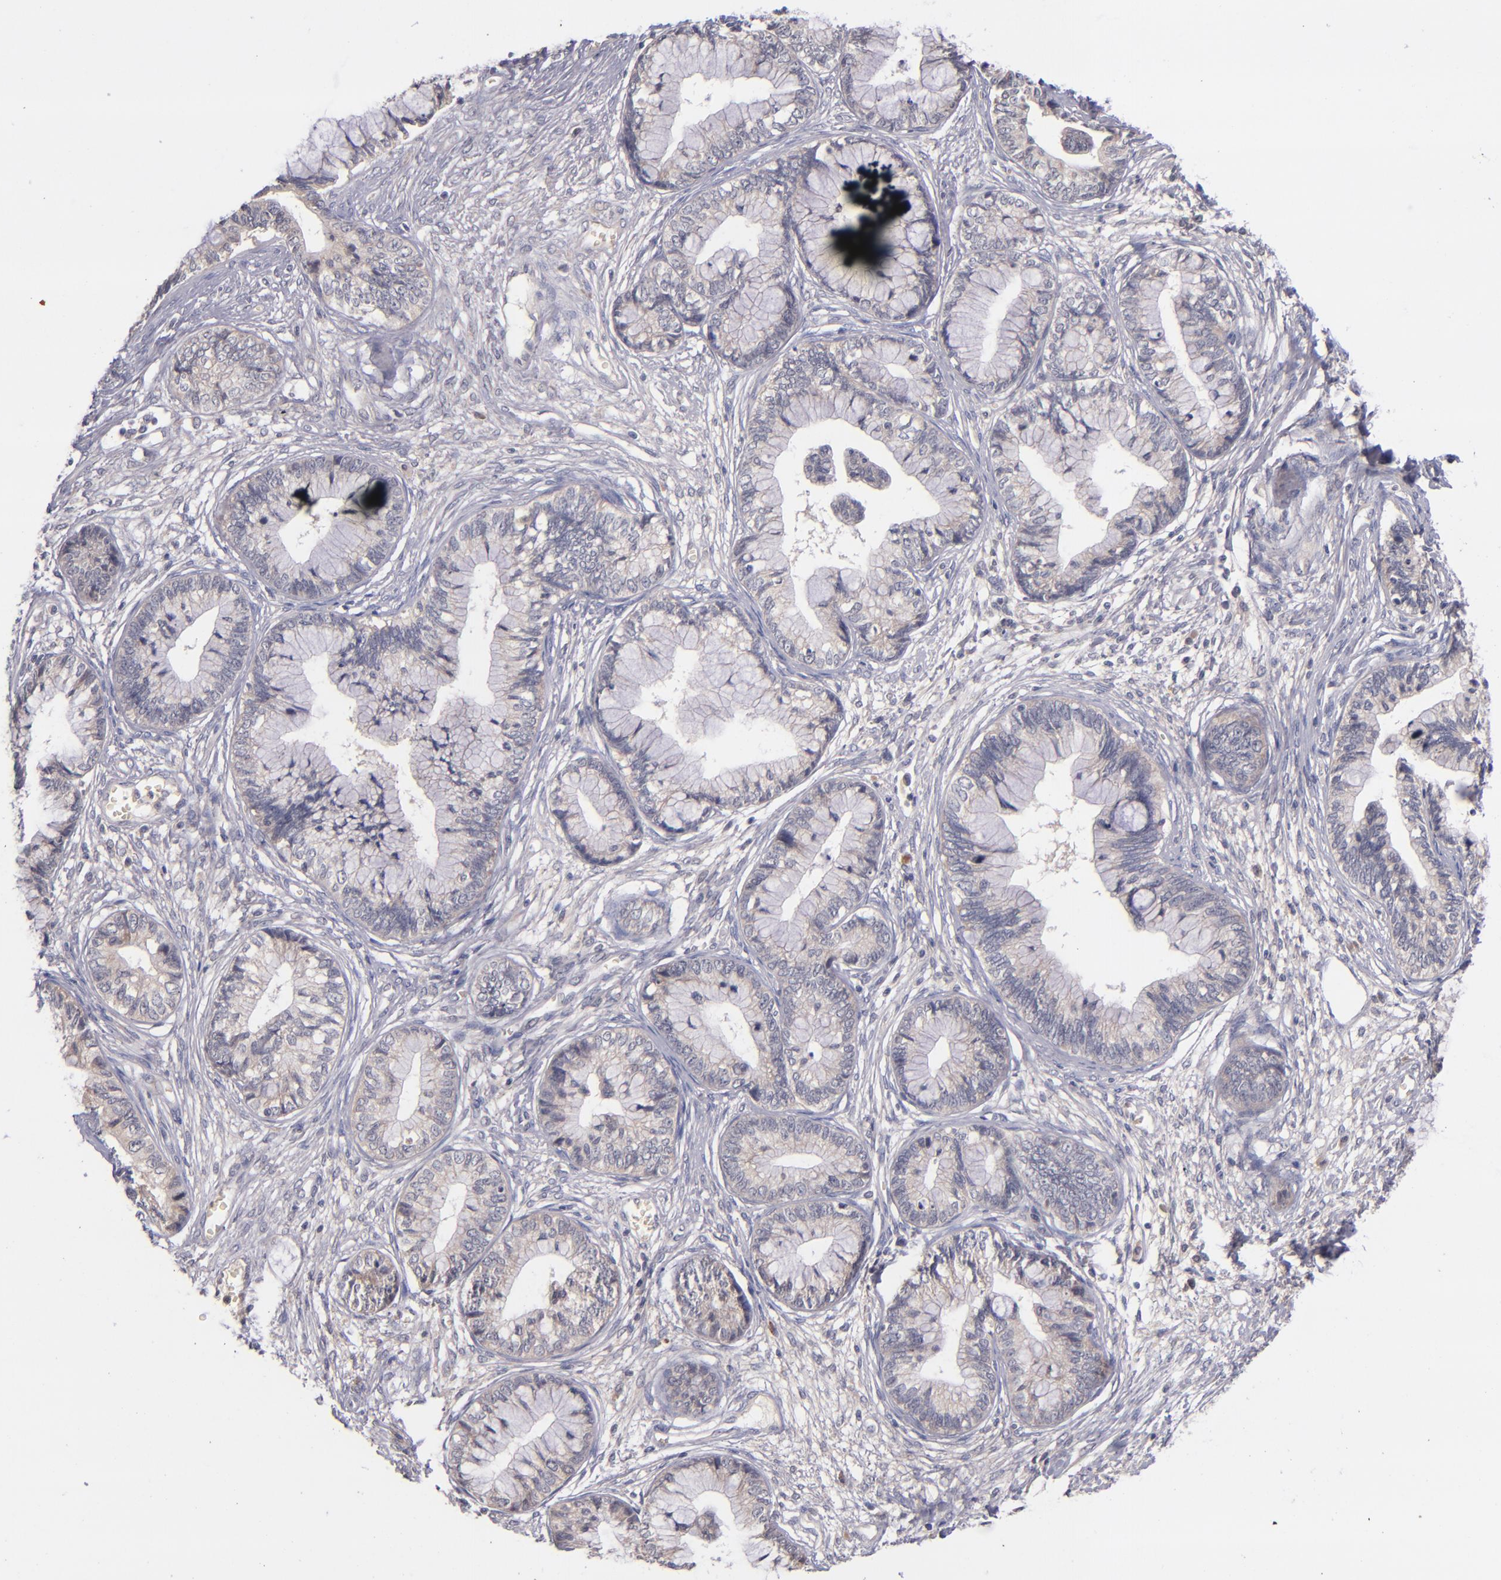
{"staining": {"intensity": "negative", "quantity": "none", "location": "none"}, "tissue": "cervical cancer", "cell_type": "Tumor cells", "image_type": "cancer", "snomed": [{"axis": "morphology", "description": "Adenocarcinoma, NOS"}, {"axis": "topography", "description": "Cervix"}], "caption": "IHC of human cervical cancer demonstrates no expression in tumor cells. (DAB immunohistochemistry (IHC) with hematoxylin counter stain).", "gene": "TSC2", "patient": {"sex": "female", "age": 44}}